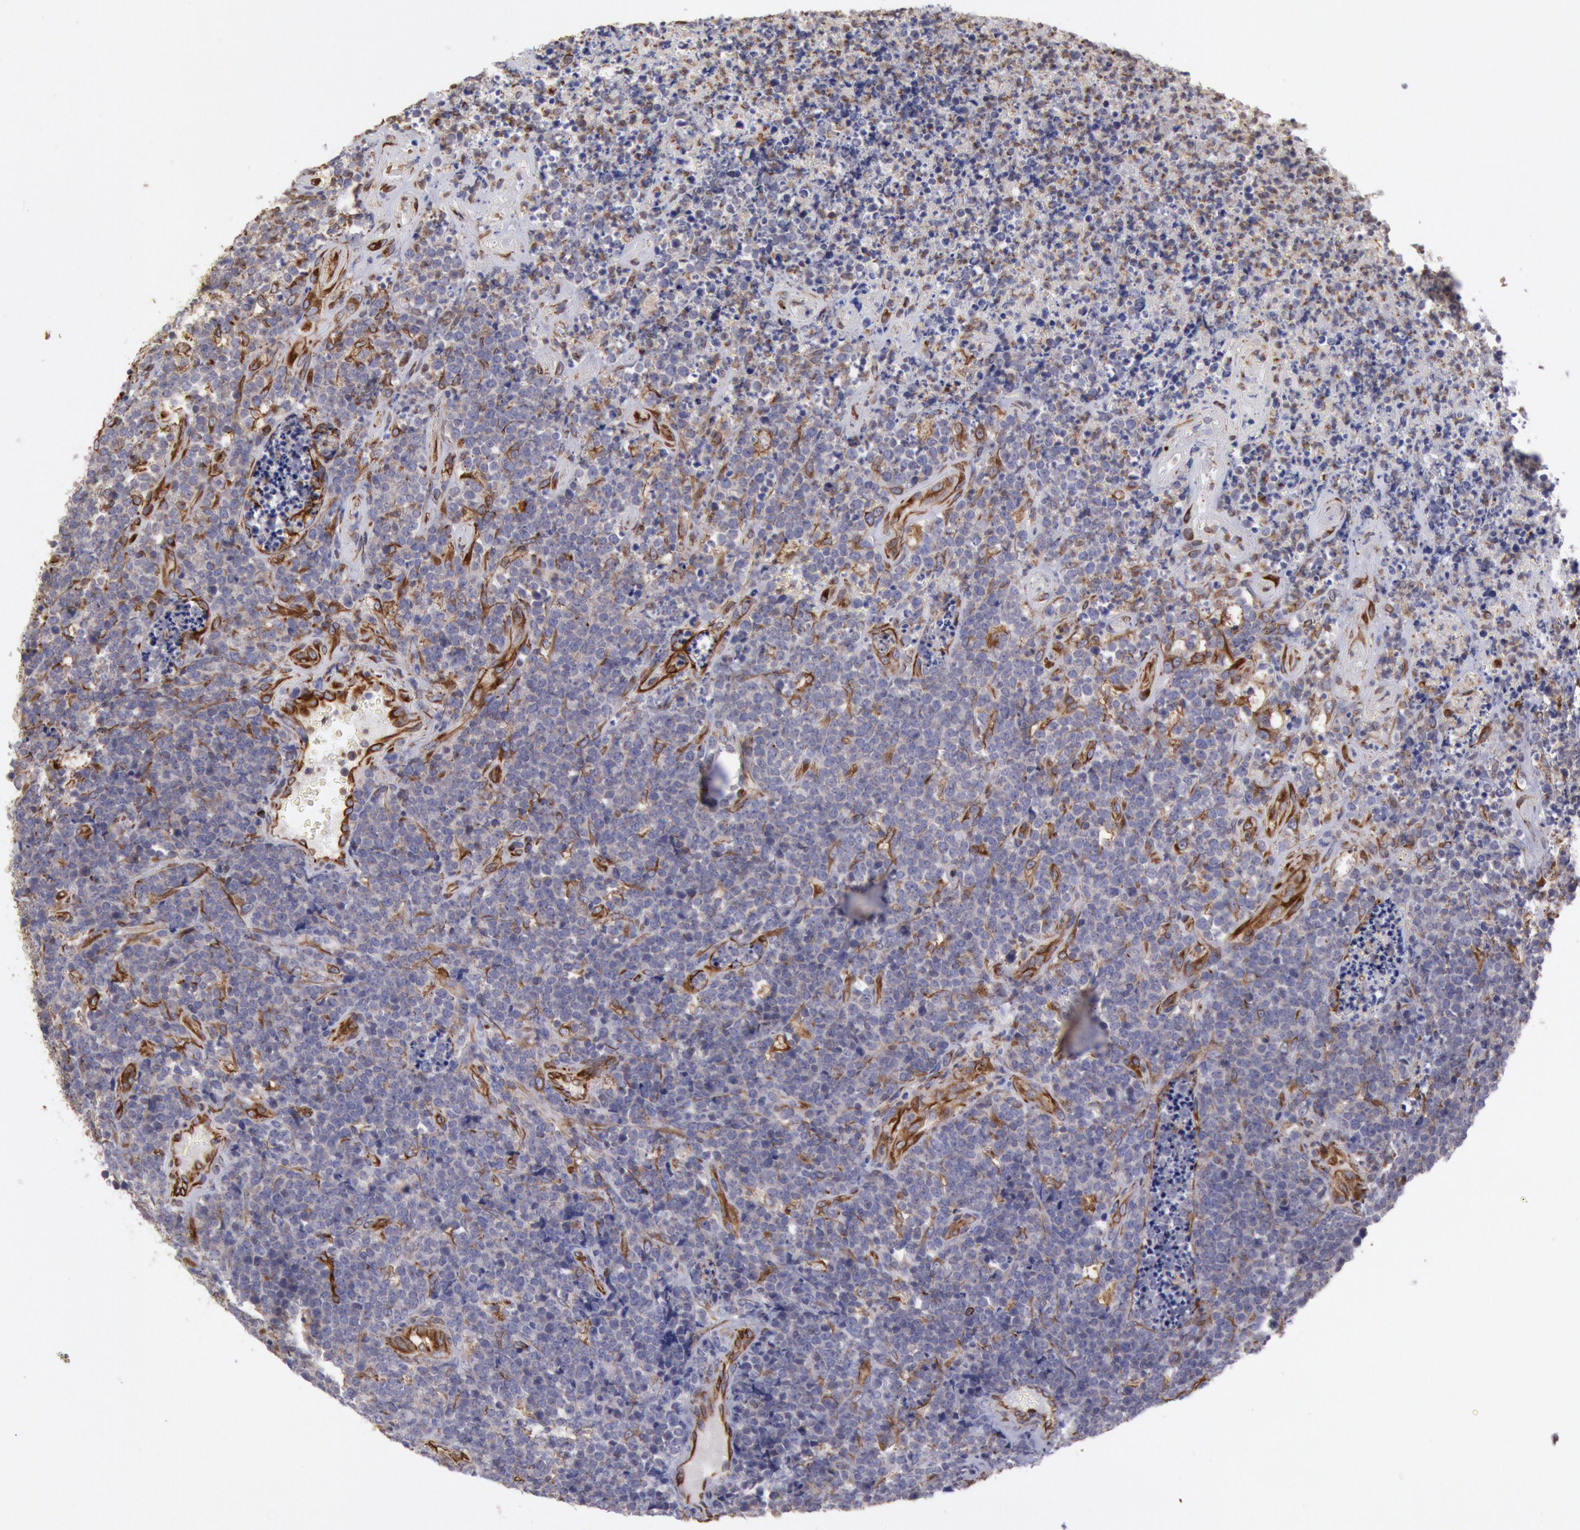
{"staining": {"intensity": "negative", "quantity": "none", "location": "none"}, "tissue": "lymphoma", "cell_type": "Tumor cells", "image_type": "cancer", "snomed": [{"axis": "morphology", "description": "Malignant lymphoma, non-Hodgkin's type, High grade"}, {"axis": "topography", "description": "Small intestine"}, {"axis": "topography", "description": "Colon"}], "caption": "DAB immunohistochemical staining of human lymphoma reveals no significant positivity in tumor cells. (Stains: DAB (3,3'-diaminobenzidine) IHC with hematoxylin counter stain, Microscopy: brightfield microscopy at high magnification).", "gene": "RNF139", "patient": {"sex": "male", "age": 8}}